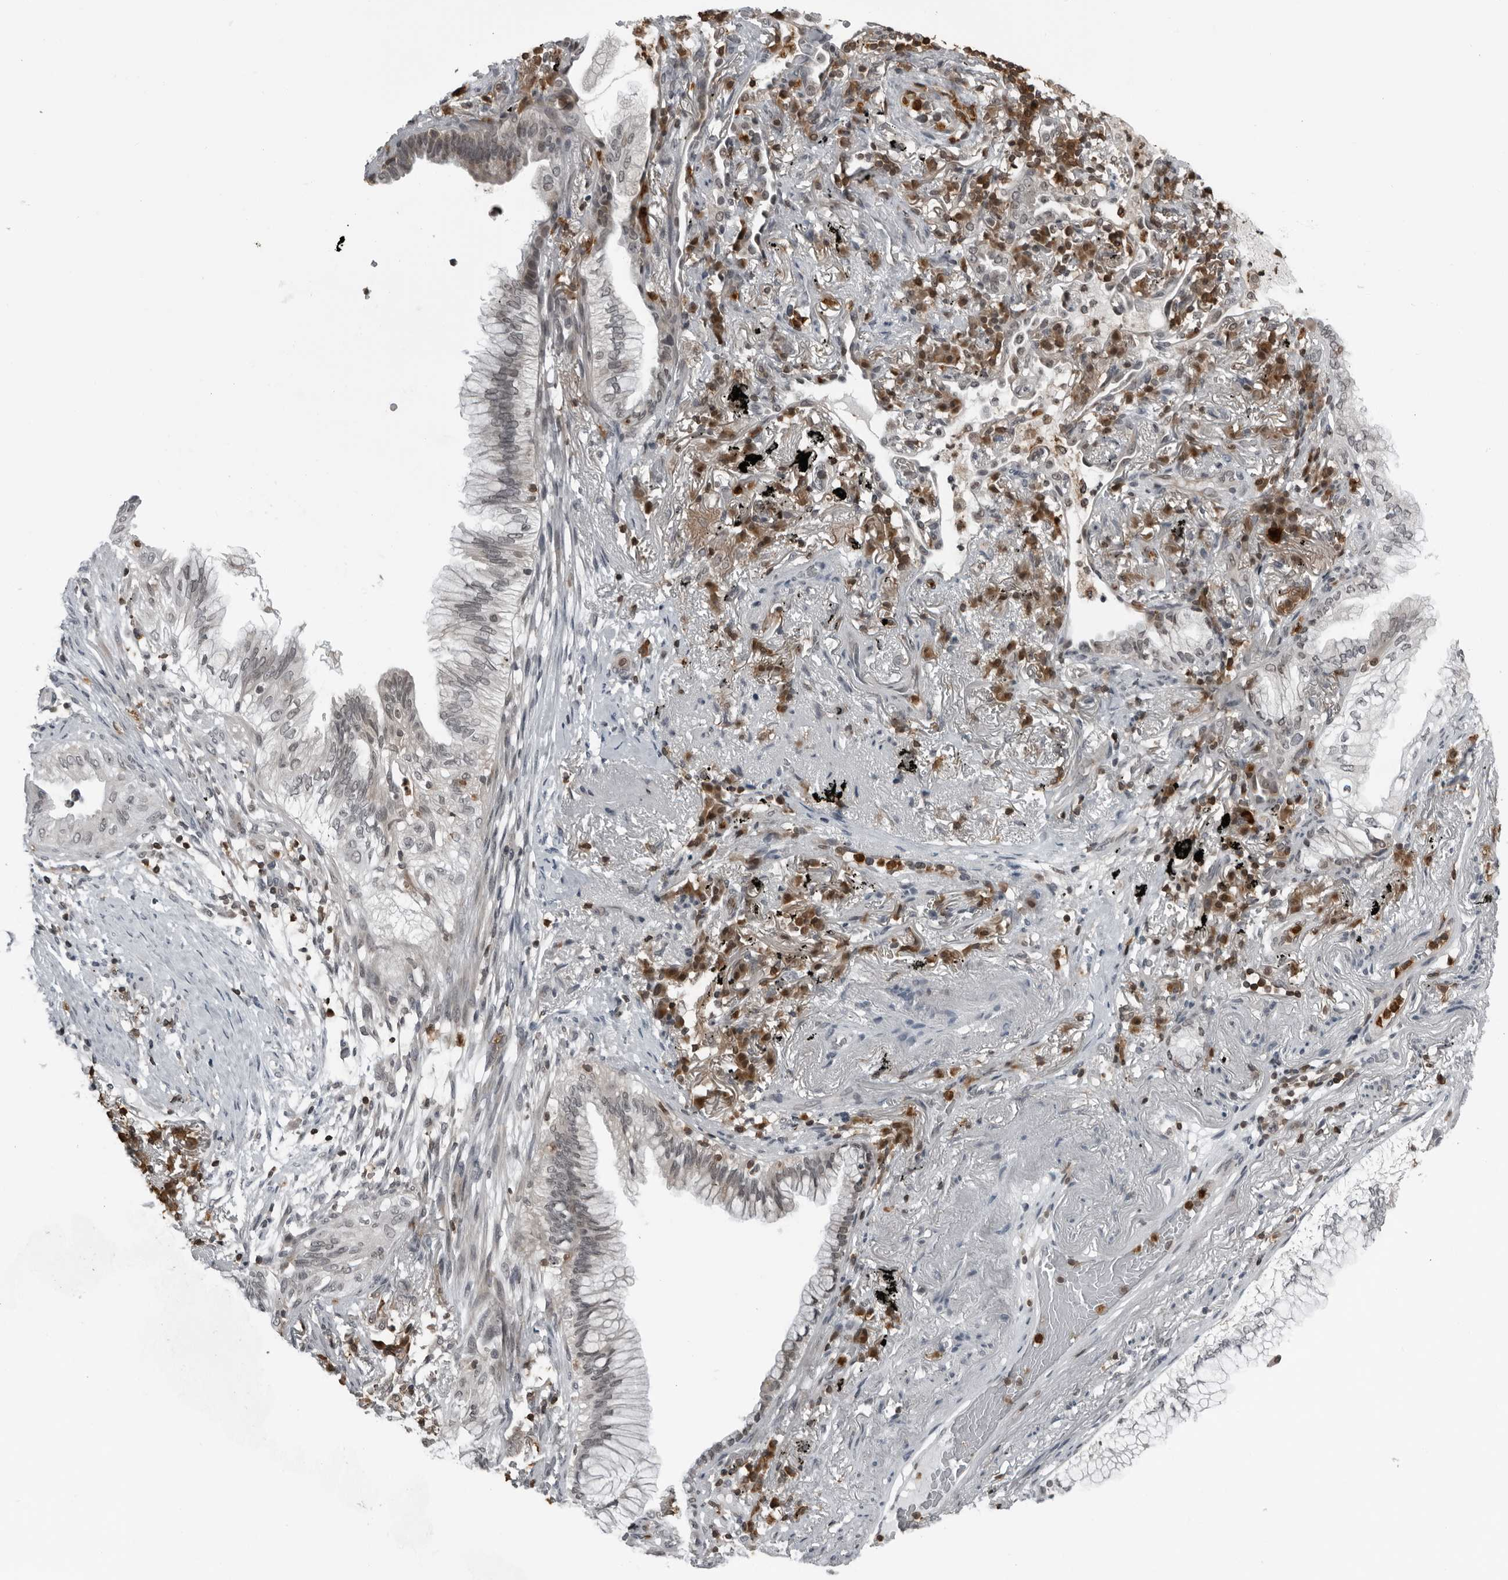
{"staining": {"intensity": "weak", "quantity": "25%-75%", "location": "nuclear"}, "tissue": "lung cancer", "cell_type": "Tumor cells", "image_type": "cancer", "snomed": [{"axis": "morphology", "description": "Adenocarcinoma, NOS"}, {"axis": "topography", "description": "Lung"}], "caption": "An IHC histopathology image of neoplastic tissue is shown. Protein staining in brown shows weak nuclear positivity in lung adenocarcinoma within tumor cells.", "gene": "RTCA", "patient": {"sex": "female", "age": 70}}